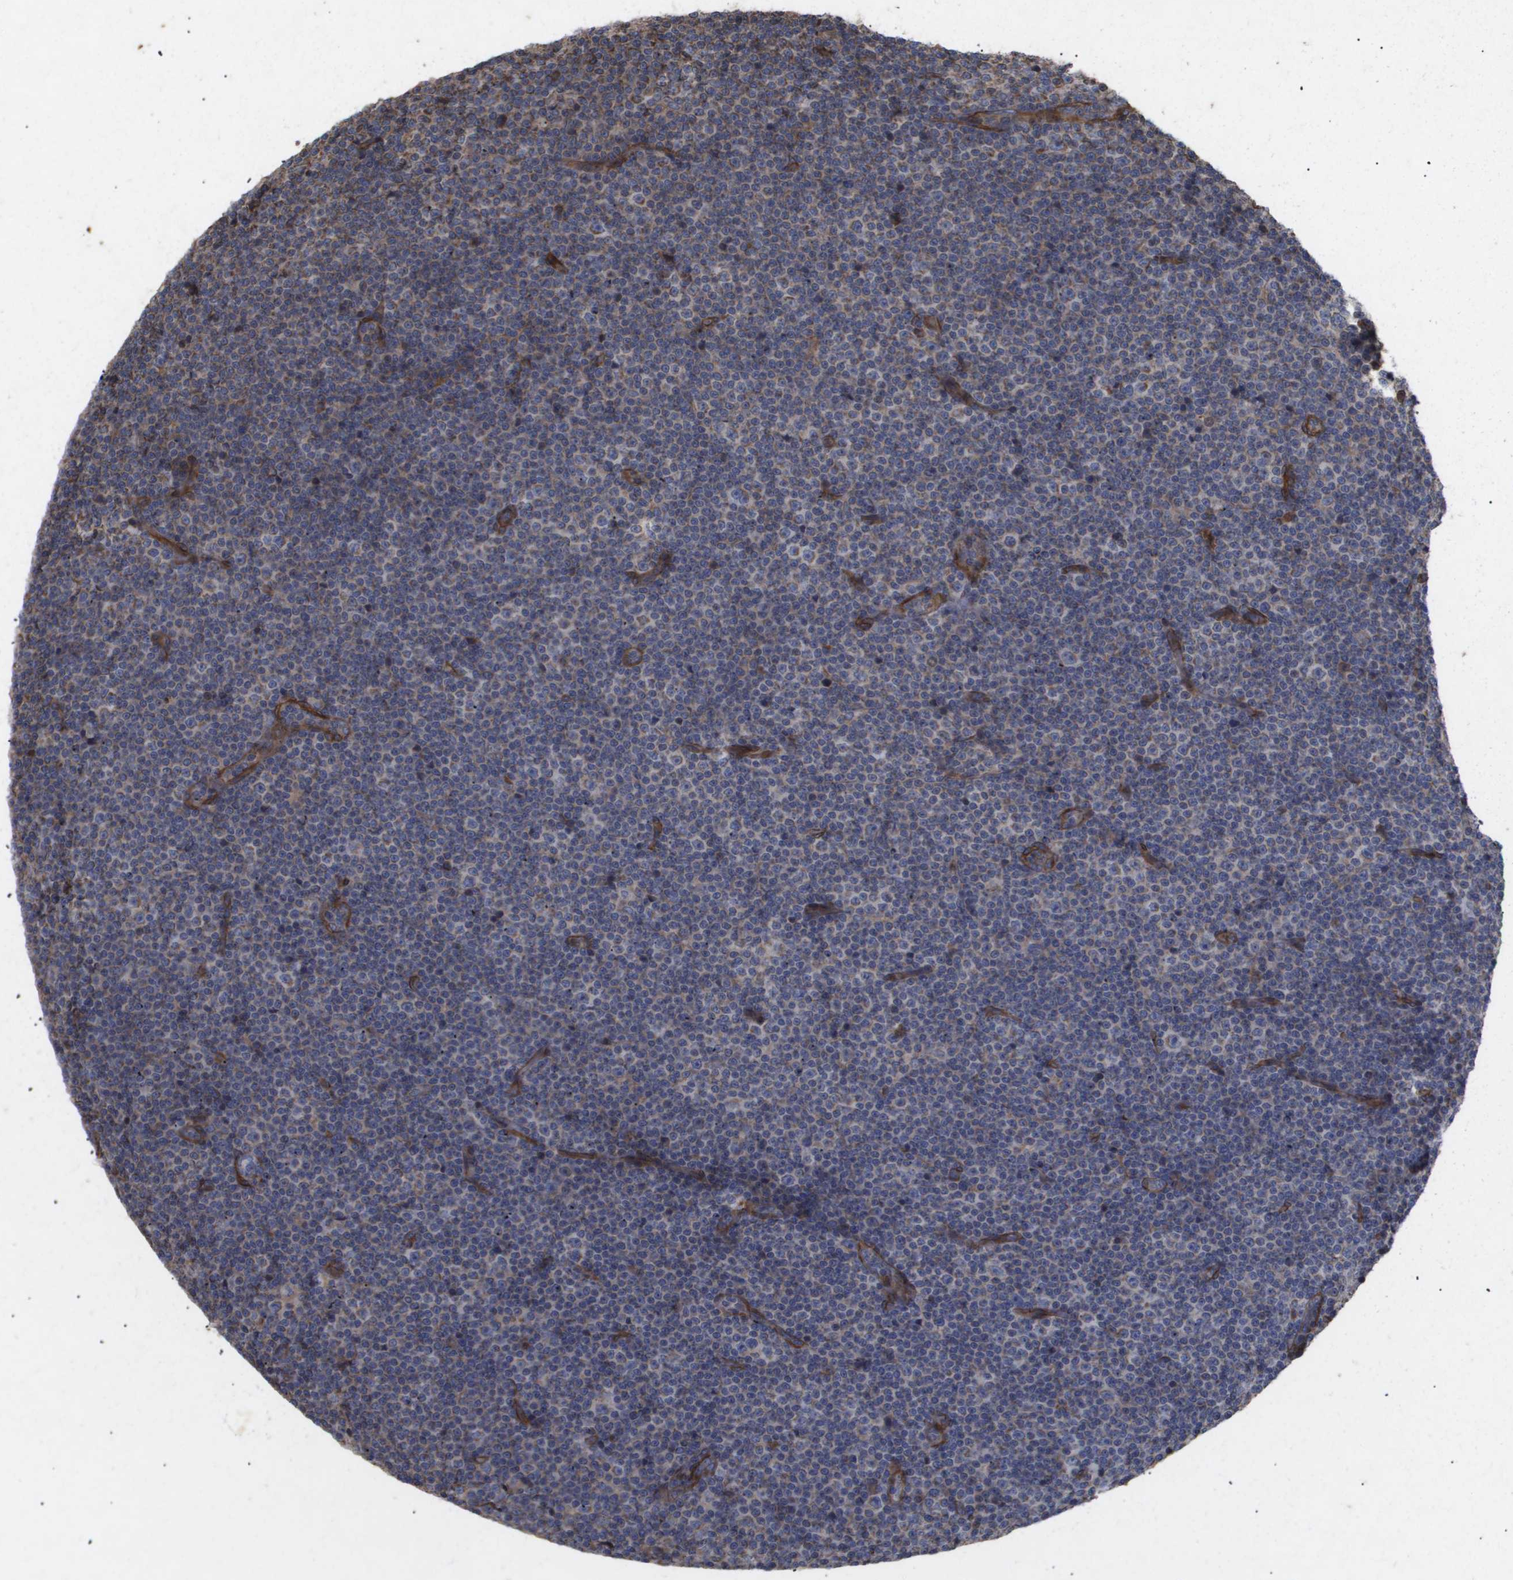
{"staining": {"intensity": "weak", "quantity": "<25%", "location": "cytoplasmic/membranous"}, "tissue": "lymphoma", "cell_type": "Tumor cells", "image_type": "cancer", "snomed": [{"axis": "morphology", "description": "Malignant lymphoma, non-Hodgkin's type, Low grade"}, {"axis": "topography", "description": "Lymph node"}], "caption": "Immunohistochemistry of lymphoma displays no positivity in tumor cells.", "gene": "TNS1", "patient": {"sex": "female", "age": 67}}